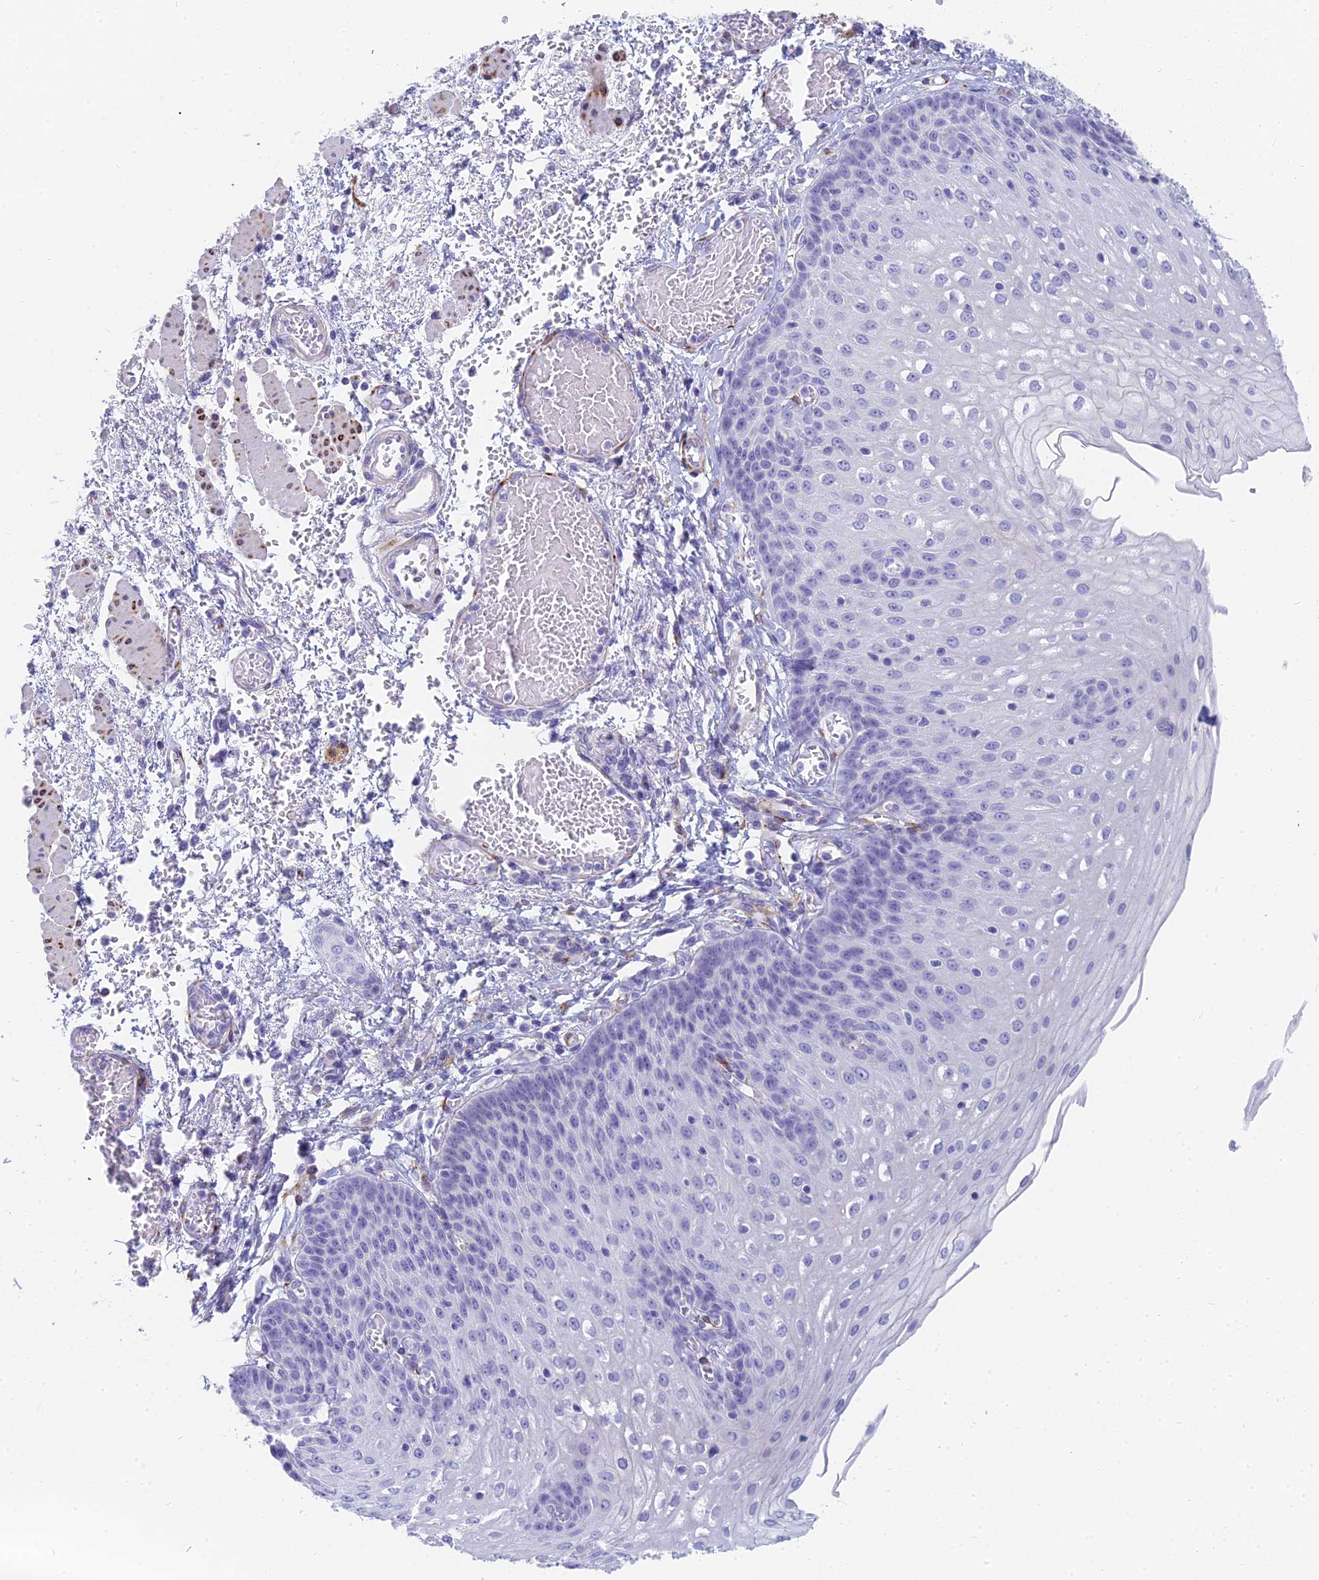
{"staining": {"intensity": "negative", "quantity": "none", "location": "none"}, "tissue": "esophagus", "cell_type": "Squamous epithelial cells", "image_type": "normal", "snomed": [{"axis": "morphology", "description": "Normal tissue, NOS"}, {"axis": "topography", "description": "Esophagus"}], "caption": "Immunohistochemical staining of benign human esophagus shows no significant staining in squamous epithelial cells.", "gene": "SLC36A2", "patient": {"sex": "male", "age": 81}}